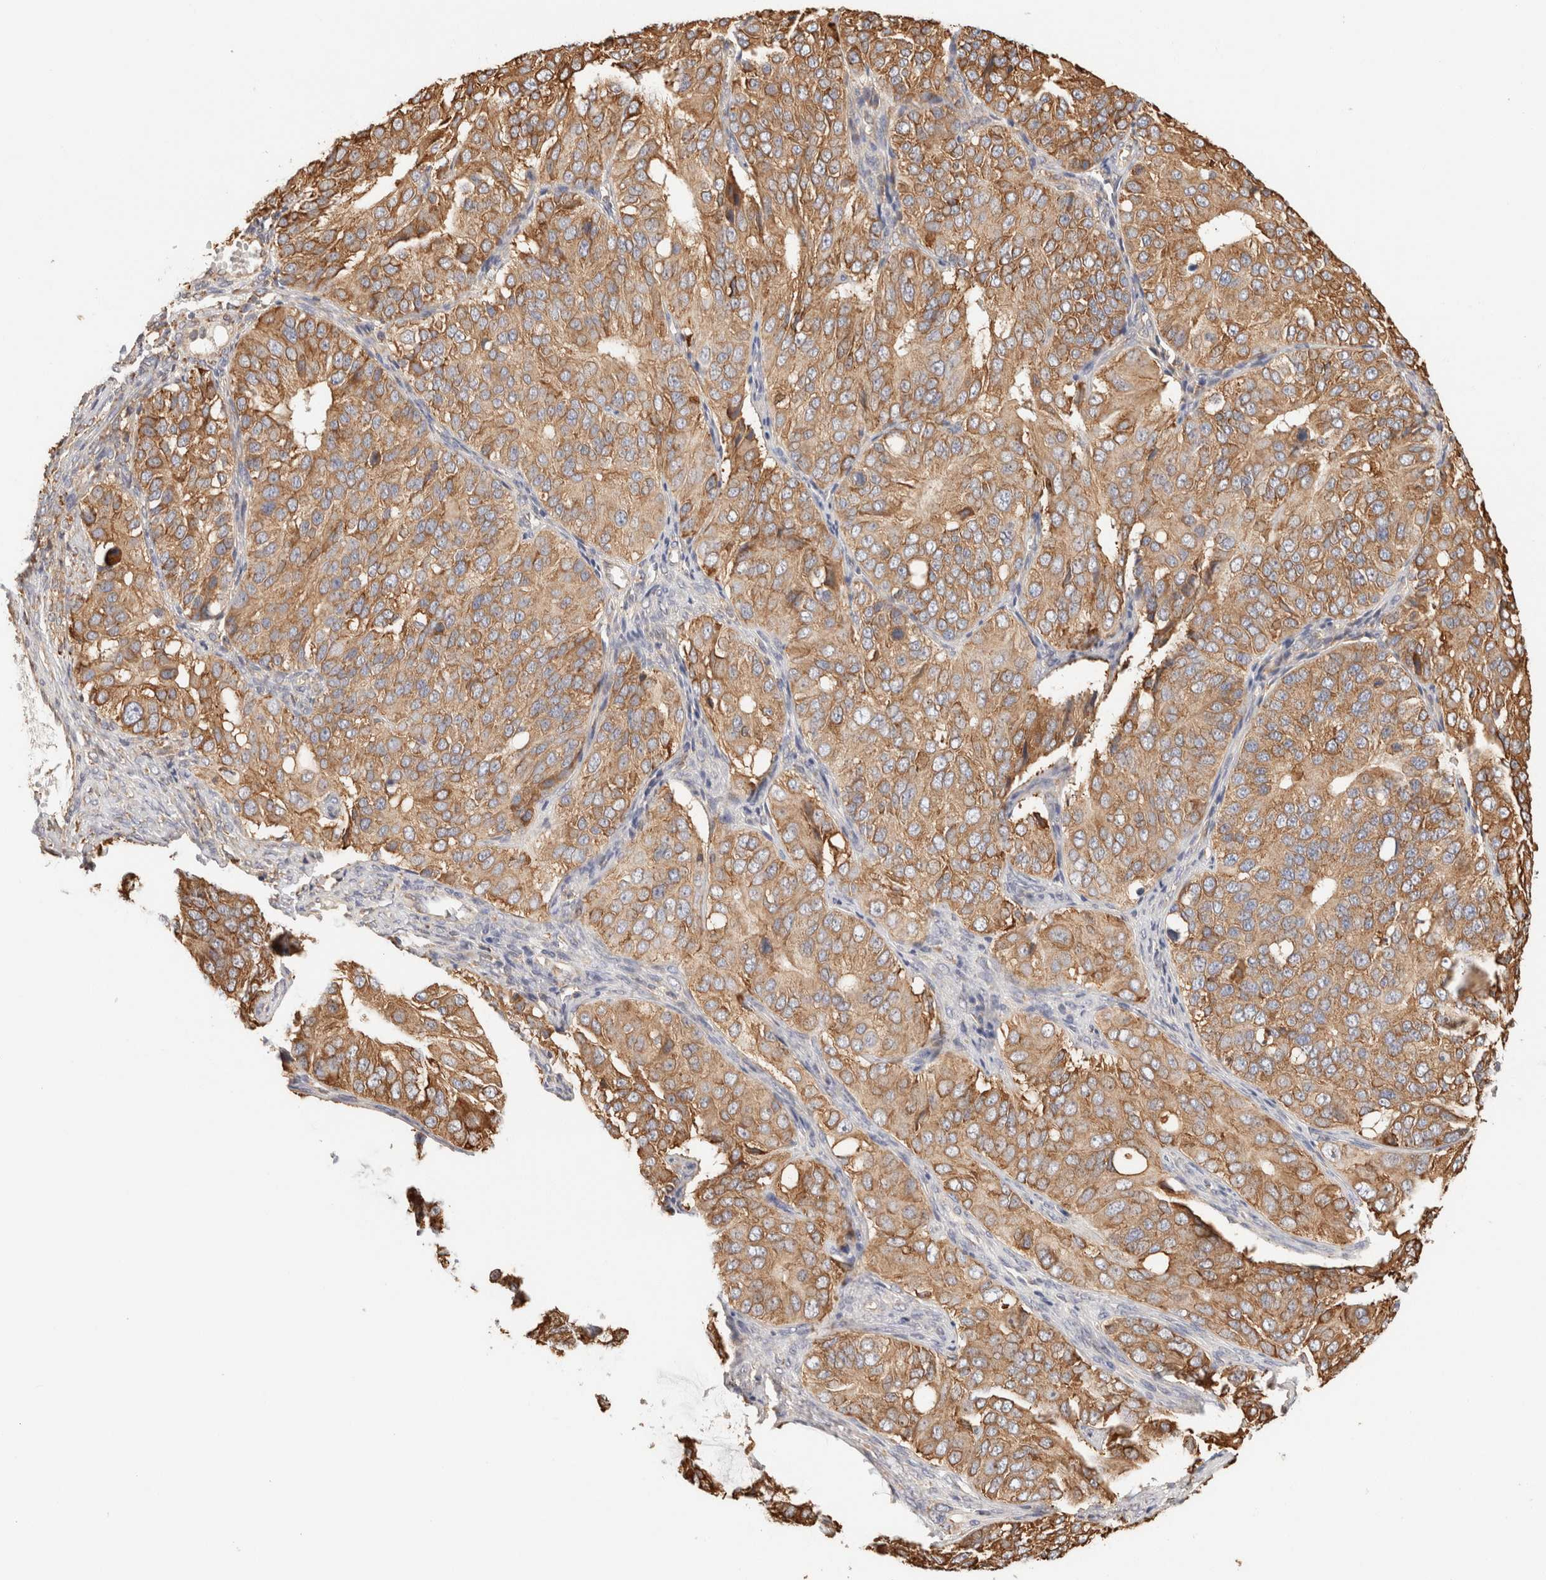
{"staining": {"intensity": "moderate", "quantity": ">75%", "location": "cytoplasmic/membranous"}, "tissue": "ovarian cancer", "cell_type": "Tumor cells", "image_type": "cancer", "snomed": [{"axis": "morphology", "description": "Carcinoma, endometroid"}, {"axis": "topography", "description": "Ovary"}], "caption": "High-power microscopy captured an immunohistochemistry image of ovarian cancer, revealing moderate cytoplasmic/membranous expression in about >75% of tumor cells.", "gene": "FER", "patient": {"sex": "female", "age": 51}}